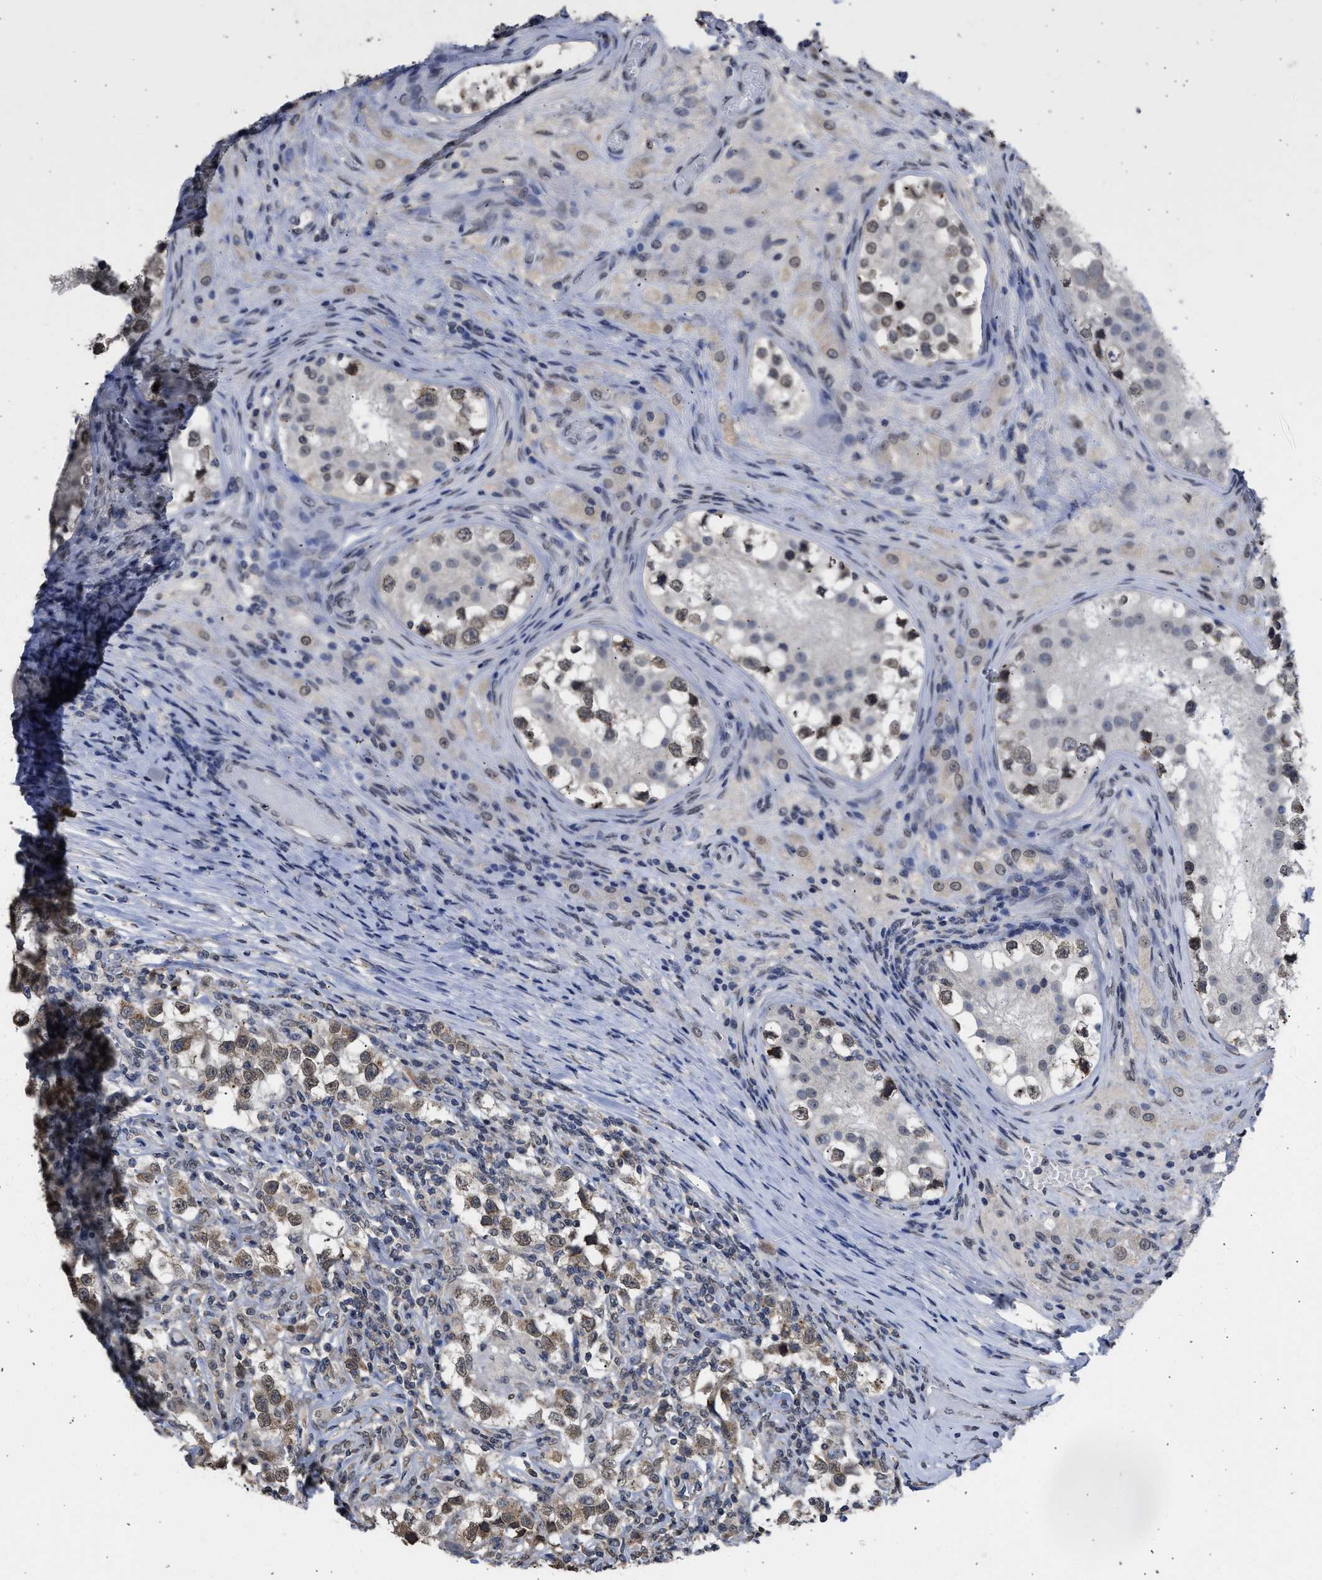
{"staining": {"intensity": "weak", "quantity": ">75%", "location": "cytoplasmic/membranous"}, "tissue": "testis cancer", "cell_type": "Tumor cells", "image_type": "cancer", "snomed": [{"axis": "morphology", "description": "Carcinoma, Embryonal, NOS"}, {"axis": "topography", "description": "Testis"}], "caption": "This is a histology image of immunohistochemistry staining of testis cancer (embryonal carcinoma), which shows weak expression in the cytoplasmic/membranous of tumor cells.", "gene": "NUP35", "patient": {"sex": "male", "age": 21}}